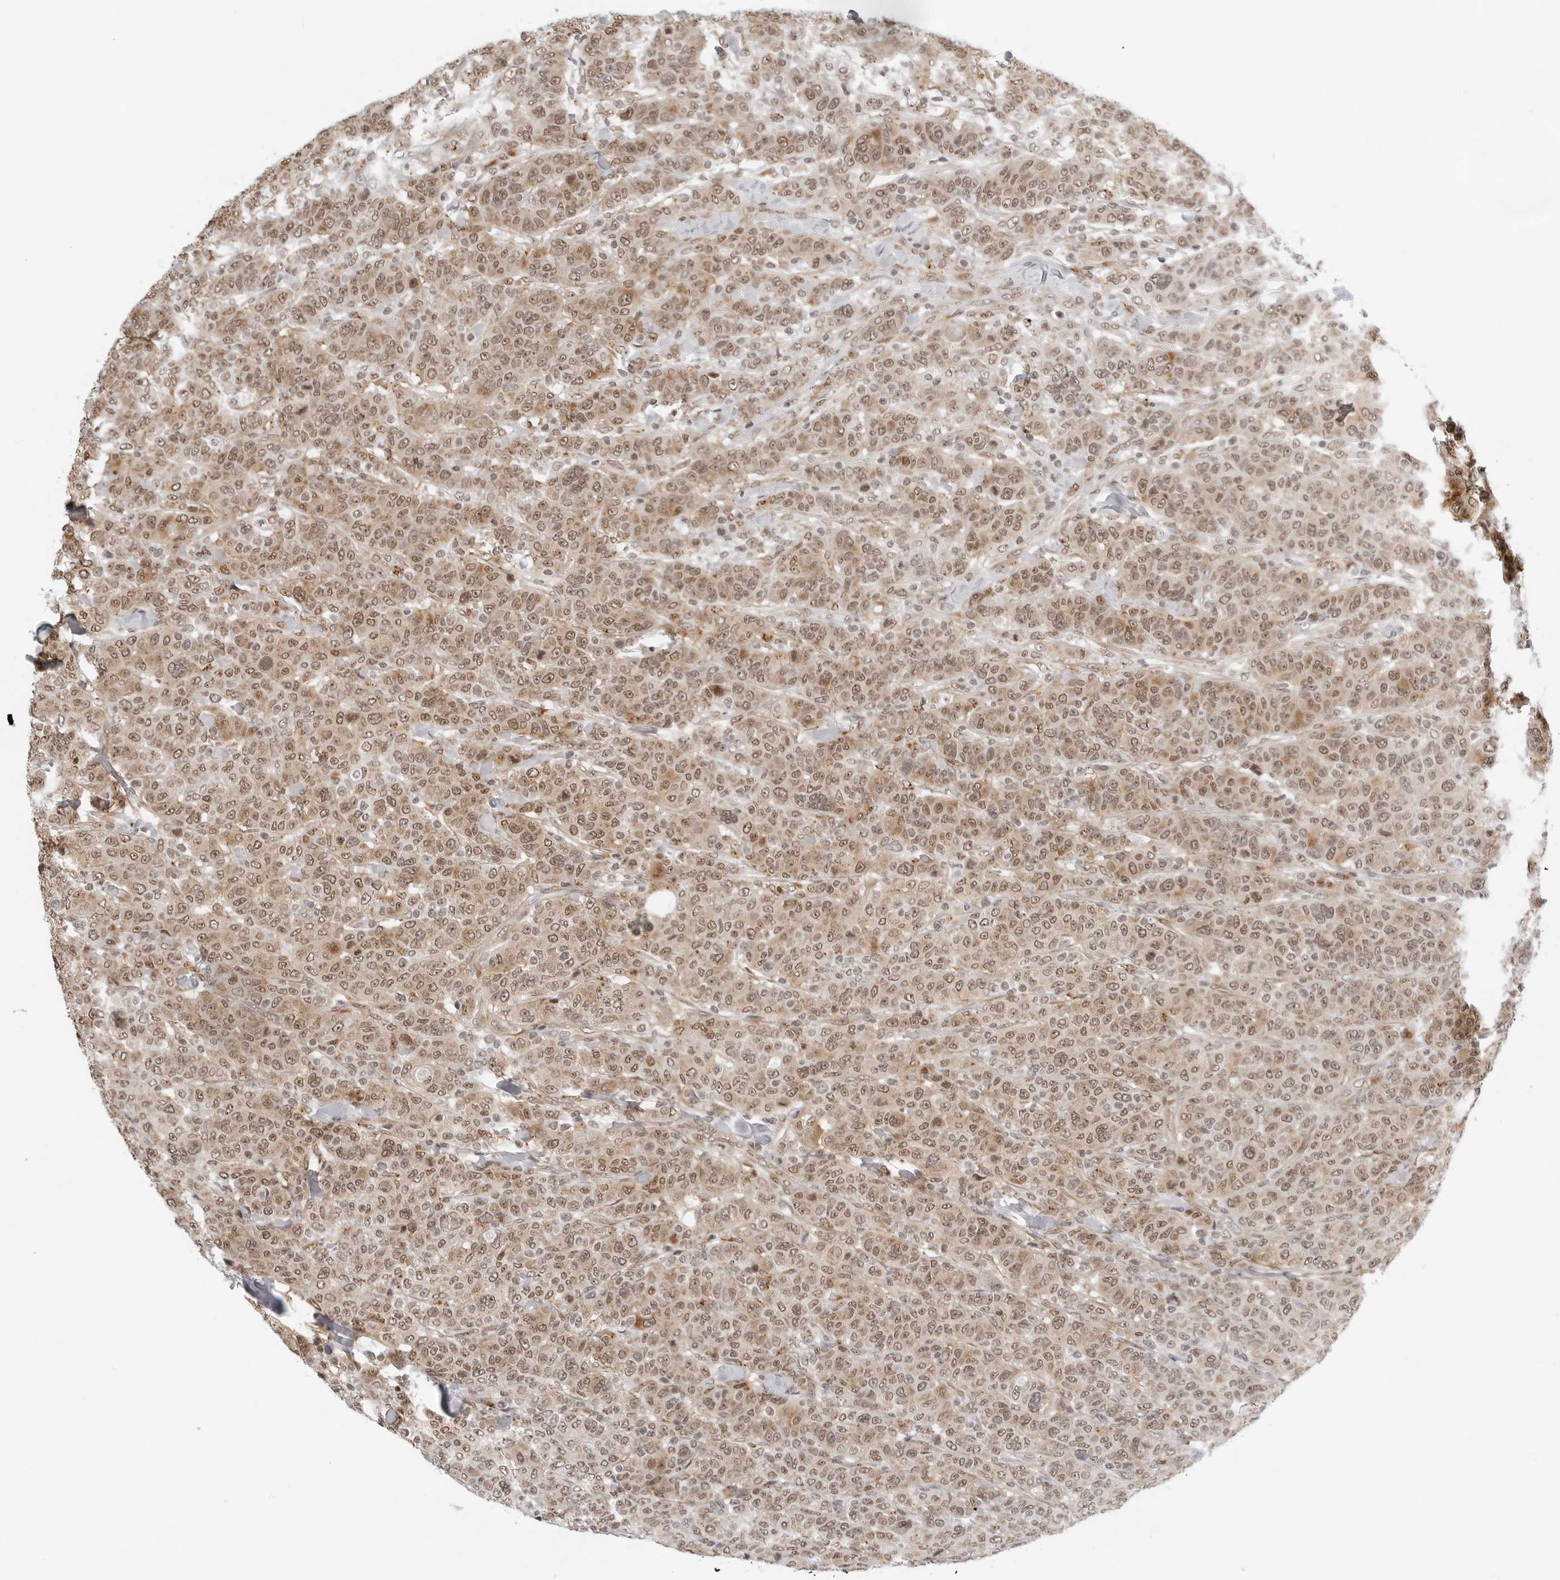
{"staining": {"intensity": "moderate", "quantity": ">75%", "location": "nuclear"}, "tissue": "breast cancer", "cell_type": "Tumor cells", "image_type": "cancer", "snomed": [{"axis": "morphology", "description": "Duct carcinoma"}, {"axis": "topography", "description": "Breast"}], "caption": "Protein analysis of breast cancer tissue shows moderate nuclear staining in about >75% of tumor cells.", "gene": "TOX4", "patient": {"sex": "female", "age": 37}}